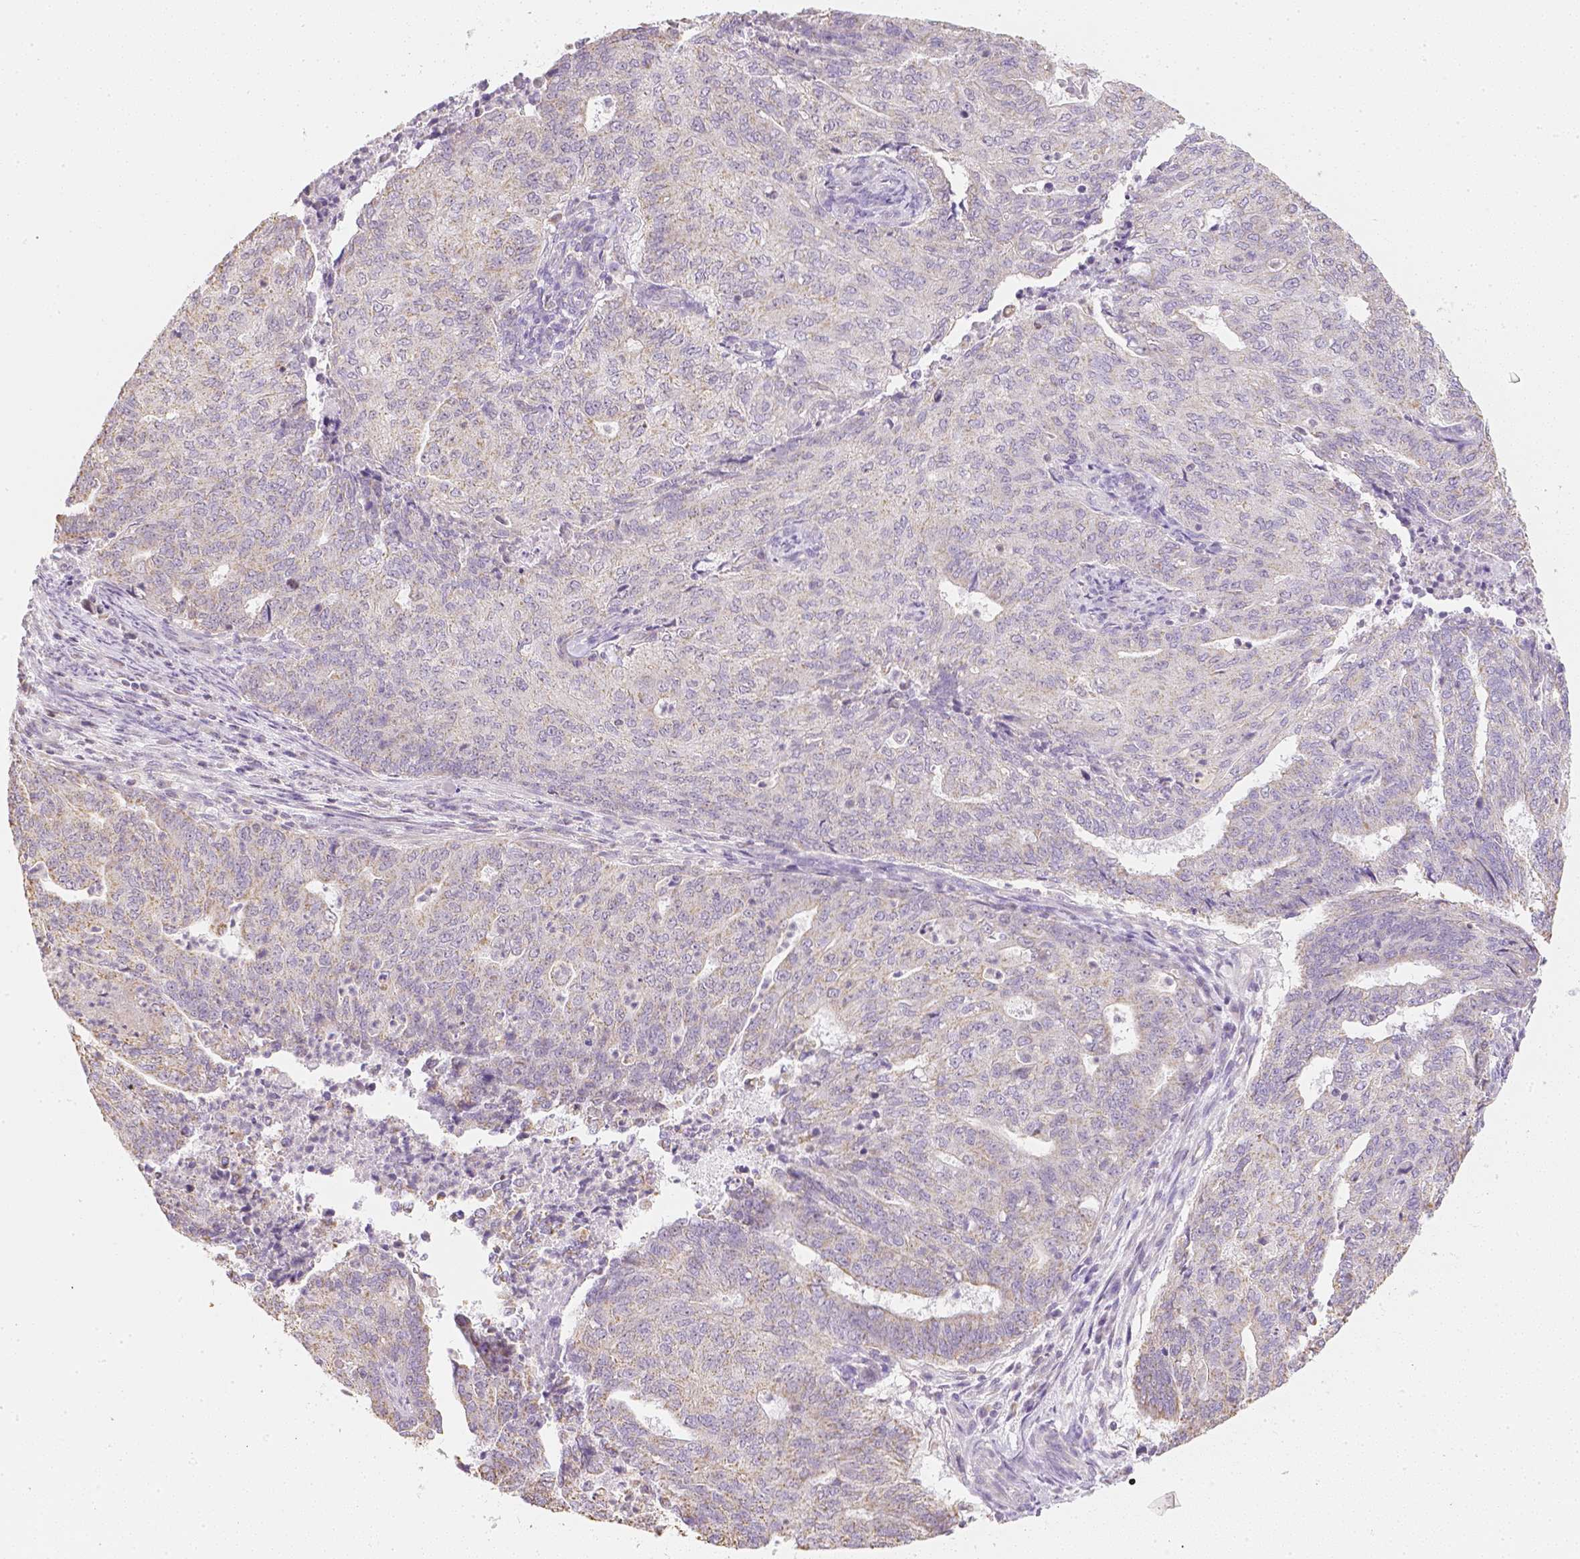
{"staining": {"intensity": "negative", "quantity": "none", "location": "none"}, "tissue": "endometrial cancer", "cell_type": "Tumor cells", "image_type": "cancer", "snomed": [{"axis": "morphology", "description": "Adenocarcinoma, NOS"}, {"axis": "topography", "description": "Endometrium"}], "caption": "A micrograph of endometrial cancer stained for a protein displays no brown staining in tumor cells.", "gene": "NVL", "patient": {"sex": "female", "age": 82}}